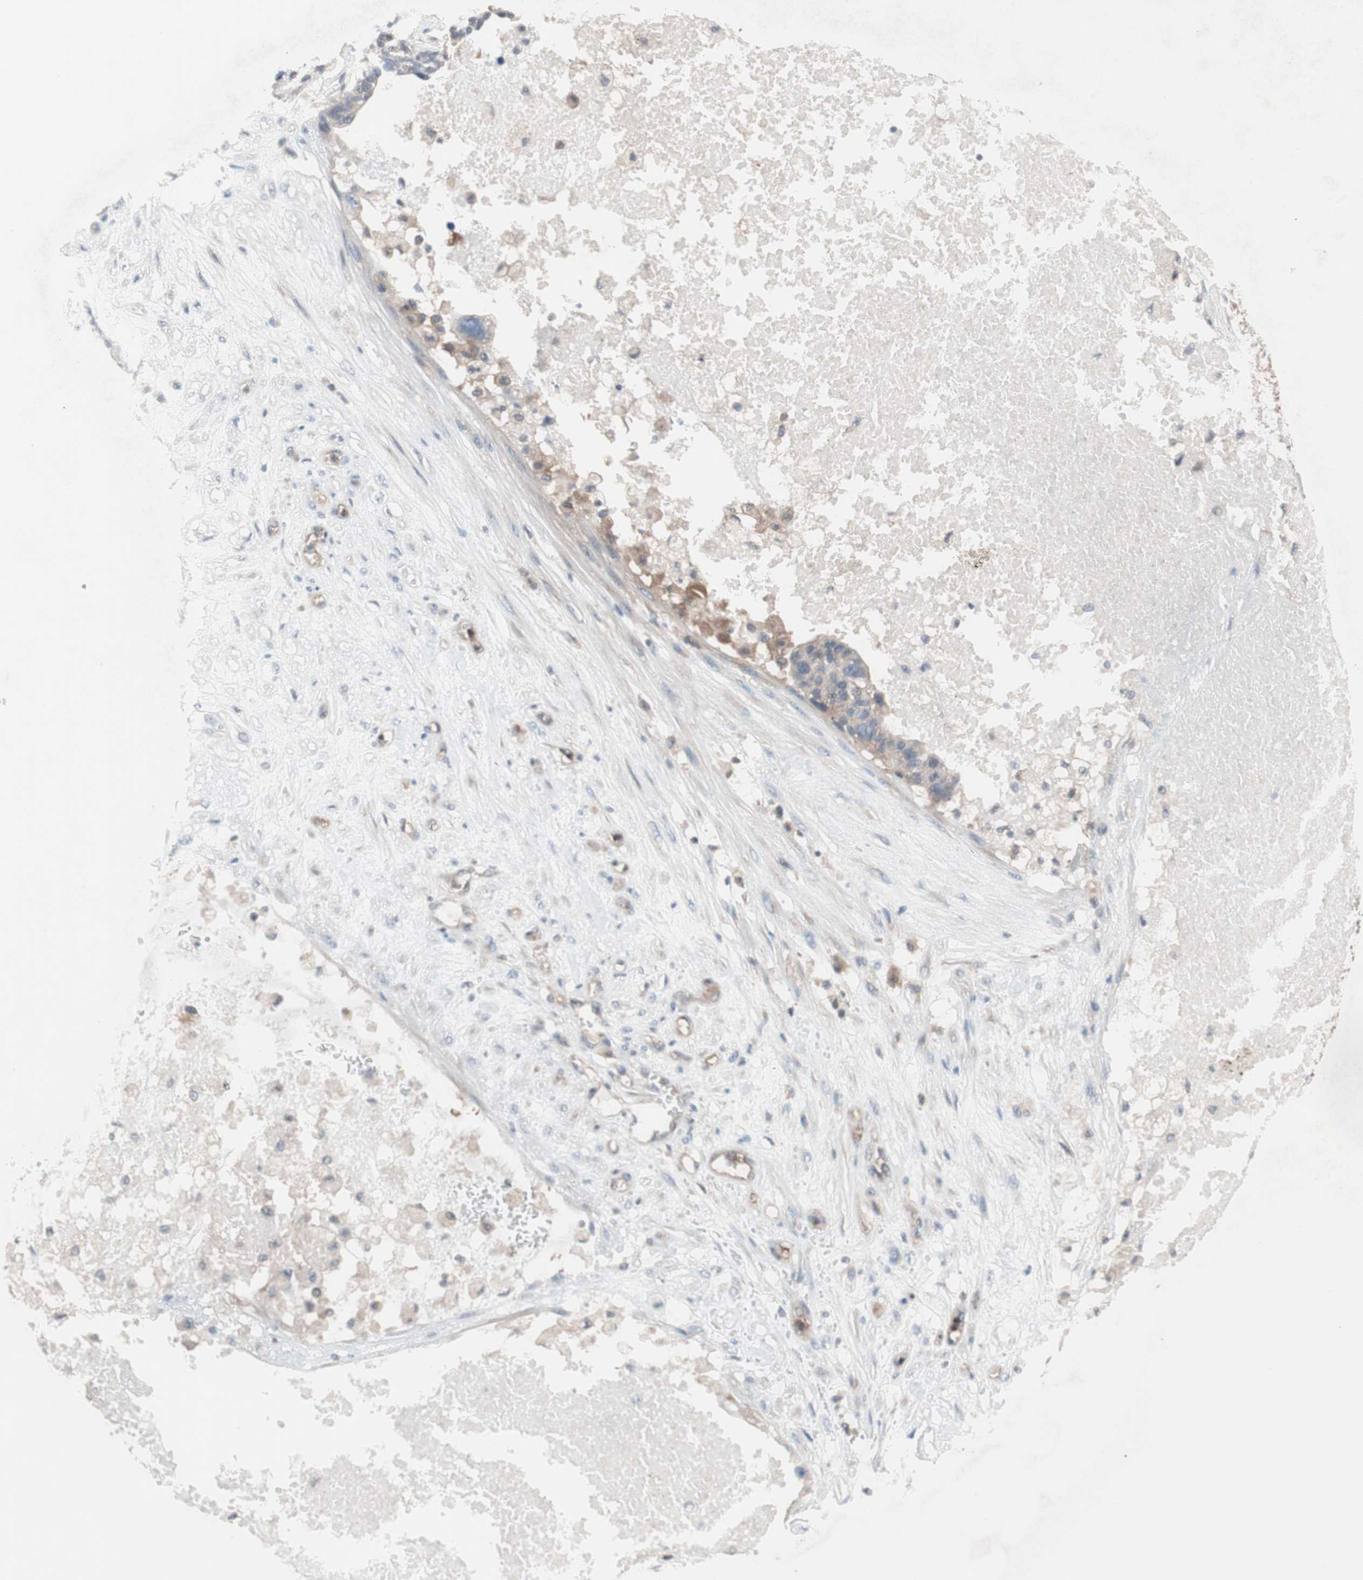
{"staining": {"intensity": "negative", "quantity": "none", "location": "none"}, "tissue": "ovarian cancer", "cell_type": "Tumor cells", "image_type": "cancer", "snomed": [{"axis": "morphology", "description": "Cystadenocarcinoma, serous, NOS"}, {"axis": "topography", "description": "Ovary"}], "caption": "High magnification brightfield microscopy of ovarian cancer stained with DAB (brown) and counterstained with hematoxylin (blue): tumor cells show no significant positivity.", "gene": "GALT", "patient": {"sex": "female", "age": 59}}